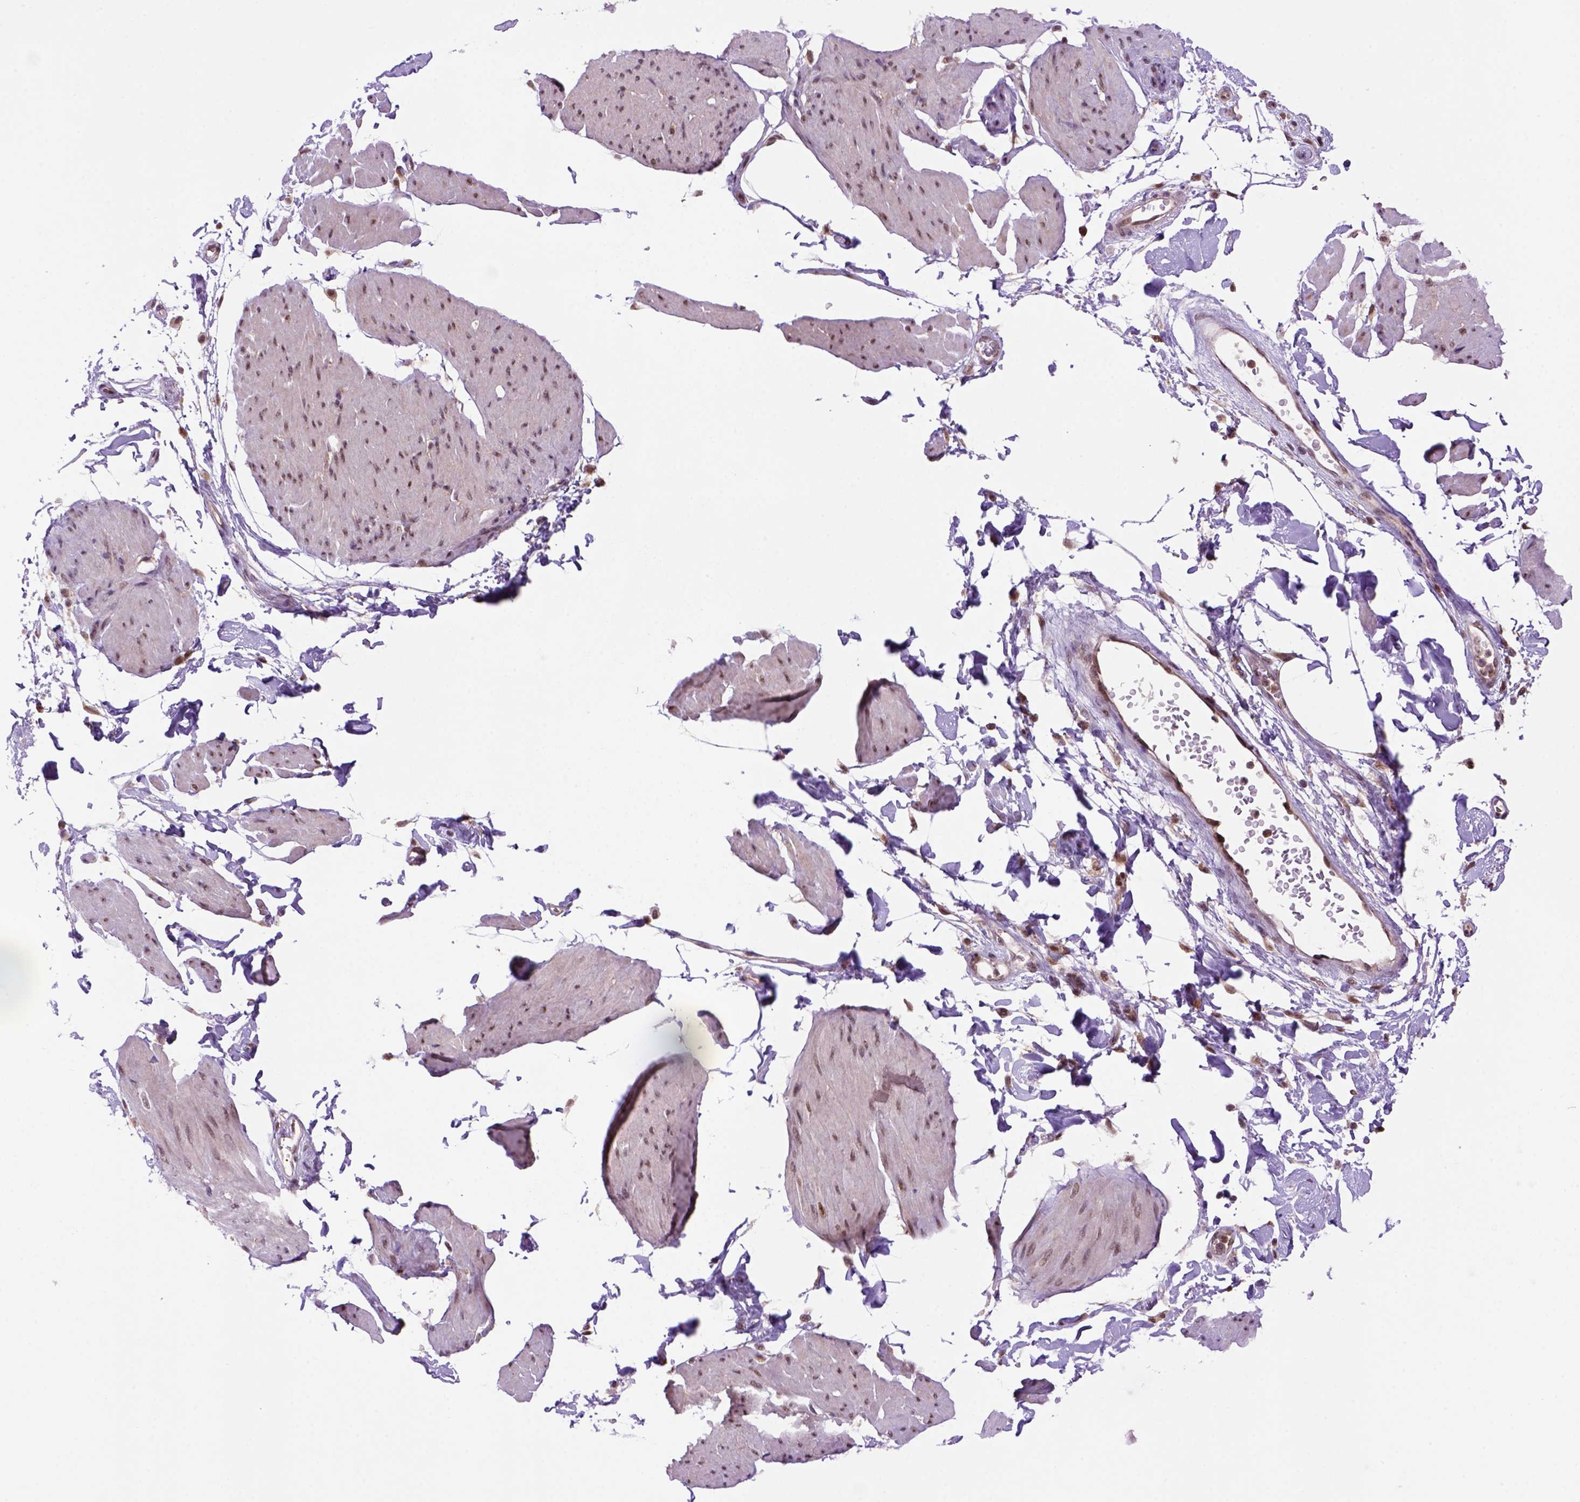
{"staining": {"intensity": "strong", "quantity": ">75%", "location": "nuclear"}, "tissue": "smooth muscle", "cell_type": "Smooth muscle cells", "image_type": "normal", "snomed": [{"axis": "morphology", "description": "Normal tissue, NOS"}, {"axis": "topography", "description": "Adipose tissue"}, {"axis": "topography", "description": "Smooth muscle"}, {"axis": "topography", "description": "Peripheral nerve tissue"}], "caption": "Normal smooth muscle demonstrates strong nuclear positivity in approximately >75% of smooth muscle cells.", "gene": "PSMC2", "patient": {"sex": "male", "age": 83}}